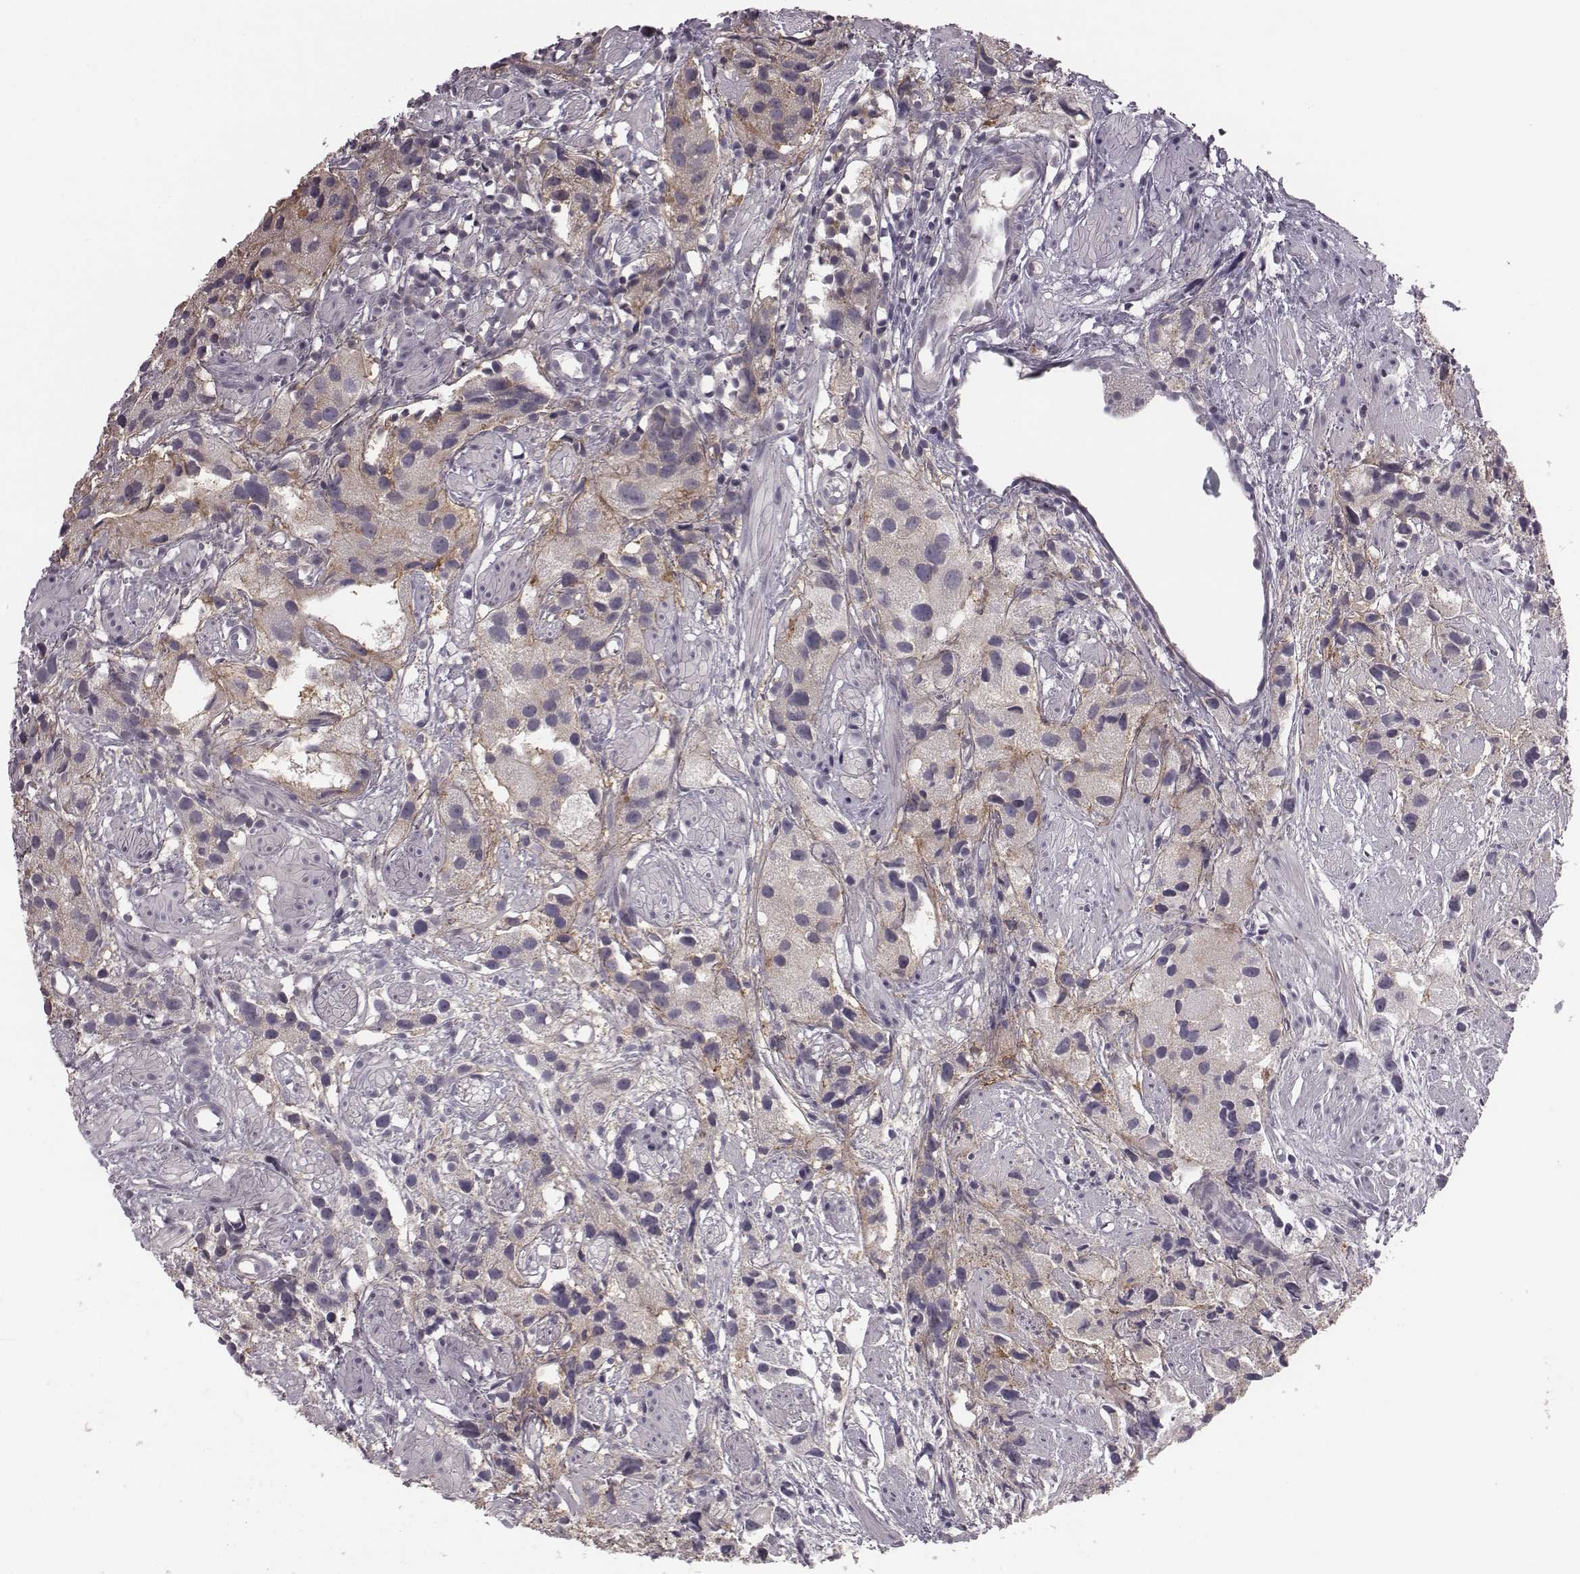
{"staining": {"intensity": "weak", "quantity": "<25%", "location": "cytoplasmic/membranous"}, "tissue": "prostate cancer", "cell_type": "Tumor cells", "image_type": "cancer", "snomed": [{"axis": "morphology", "description": "Adenocarcinoma, High grade"}, {"axis": "topography", "description": "Prostate"}], "caption": "Immunohistochemical staining of human adenocarcinoma (high-grade) (prostate) exhibits no significant positivity in tumor cells.", "gene": "BICDL1", "patient": {"sex": "male", "age": 68}}